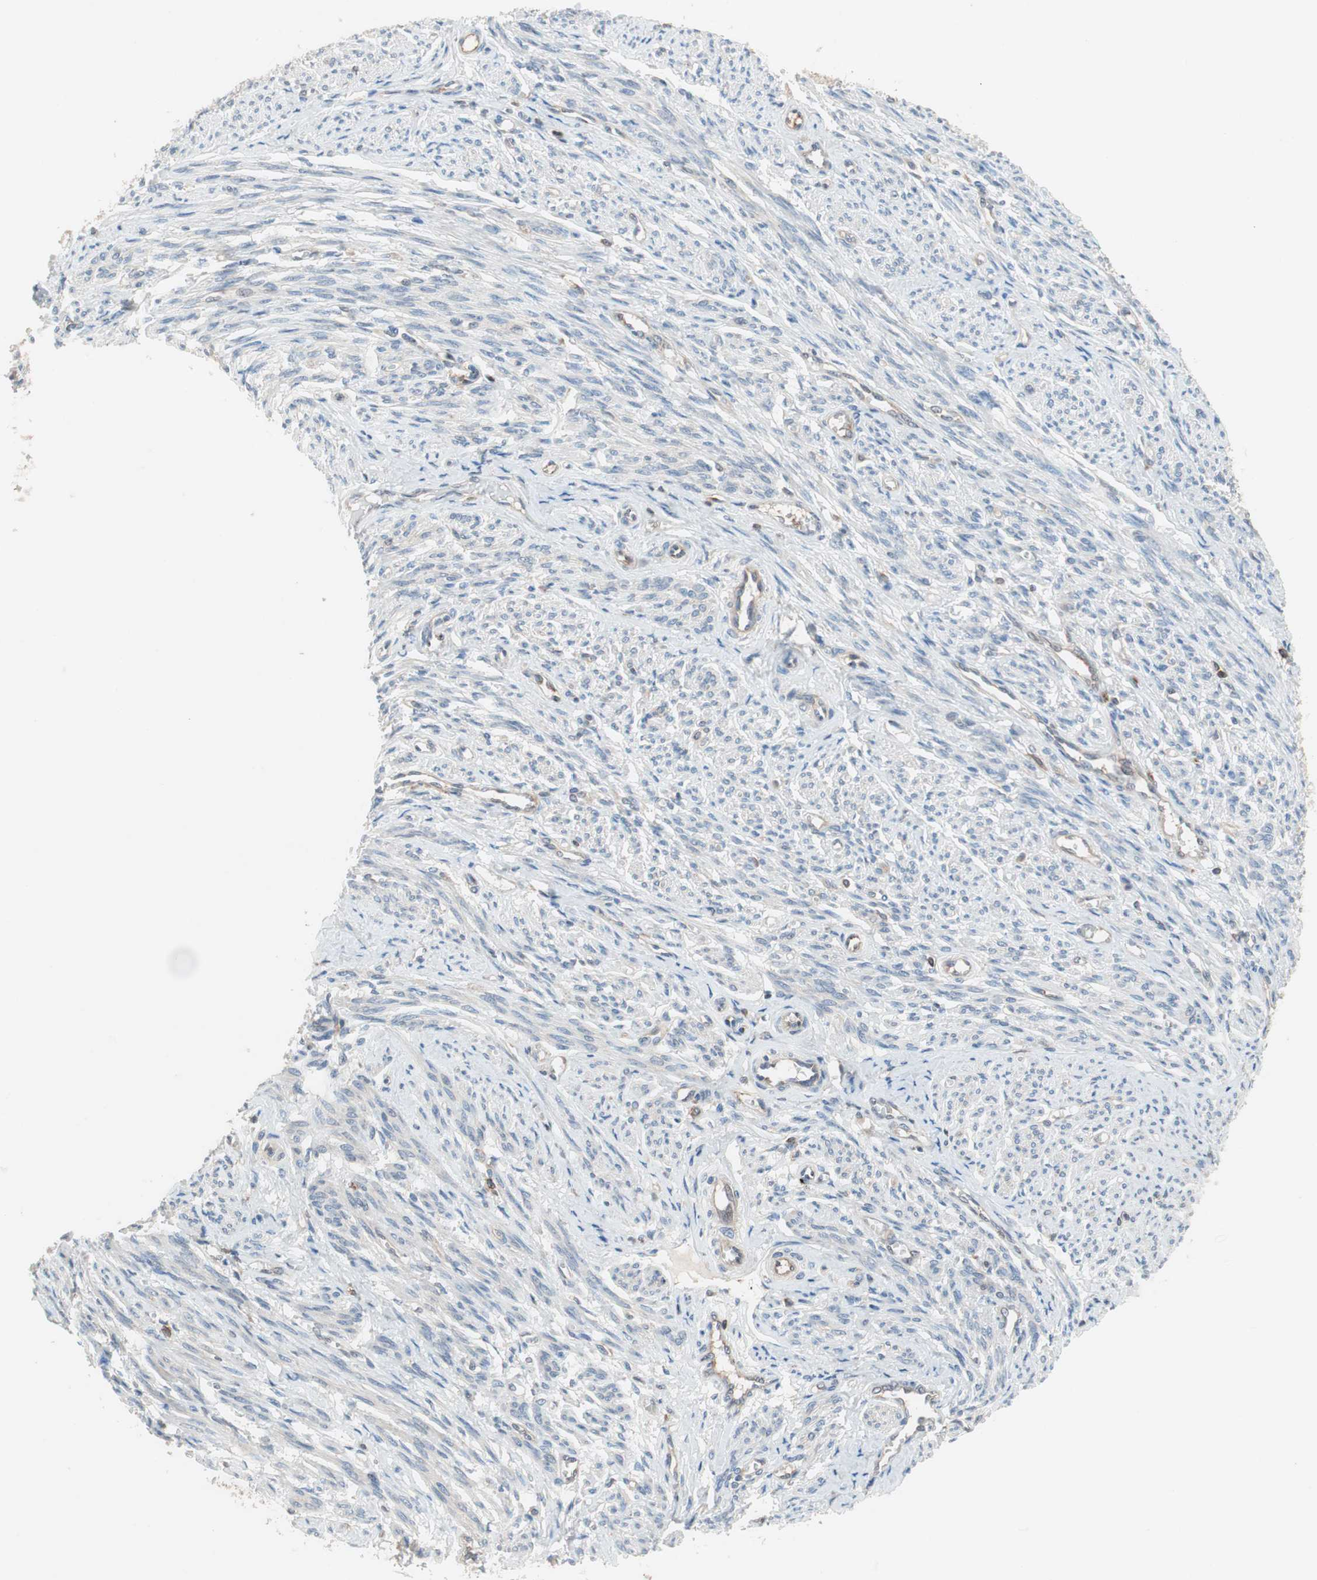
{"staining": {"intensity": "negative", "quantity": "none", "location": "none"}, "tissue": "smooth muscle", "cell_type": "Smooth muscle cells", "image_type": "normal", "snomed": [{"axis": "morphology", "description": "Normal tissue, NOS"}, {"axis": "topography", "description": "Smooth muscle"}], "caption": "Immunohistochemistry of unremarkable smooth muscle exhibits no staining in smooth muscle cells. (DAB immunohistochemistry (IHC), high magnification).", "gene": "GALT", "patient": {"sex": "female", "age": 65}}